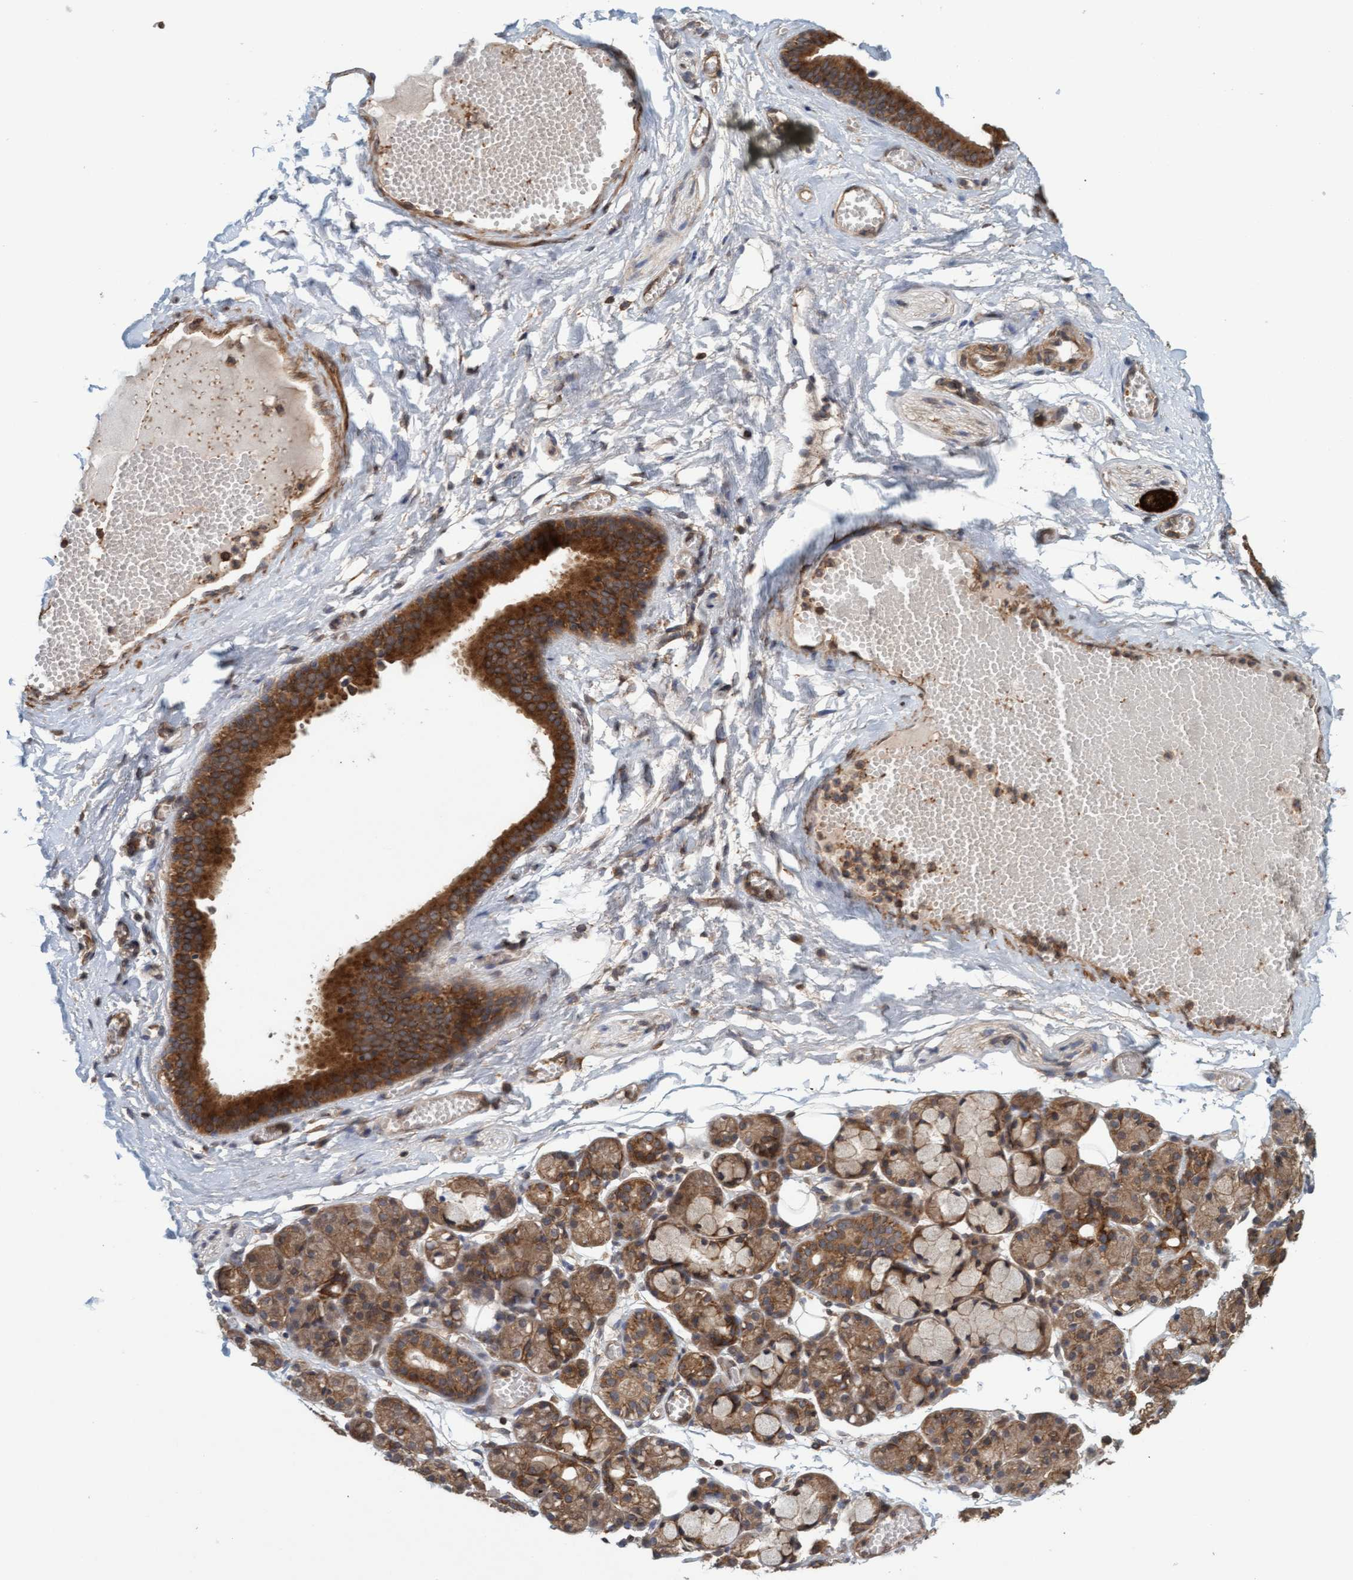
{"staining": {"intensity": "moderate", "quantity": ">75%", "location": "cytoplasmic/membranous"}, "tissue": "salivary gland", "cell_type": "Glandular cells", "image_type": "normal", "snomed": [{"axis": "morphology", "description": "Normal tissue, NOS"}, {"axis": "topography", "description": "Salivary gland"}], "caption": "Glandular cells display medium levels of moderate cytoplasmic/membranous staining in approximately >75% of cells in unremarkable human salivary gland. Nuclei are stained in blue.", "gene": "FXR2", "patient": {"sex": "male", "age": 63}}